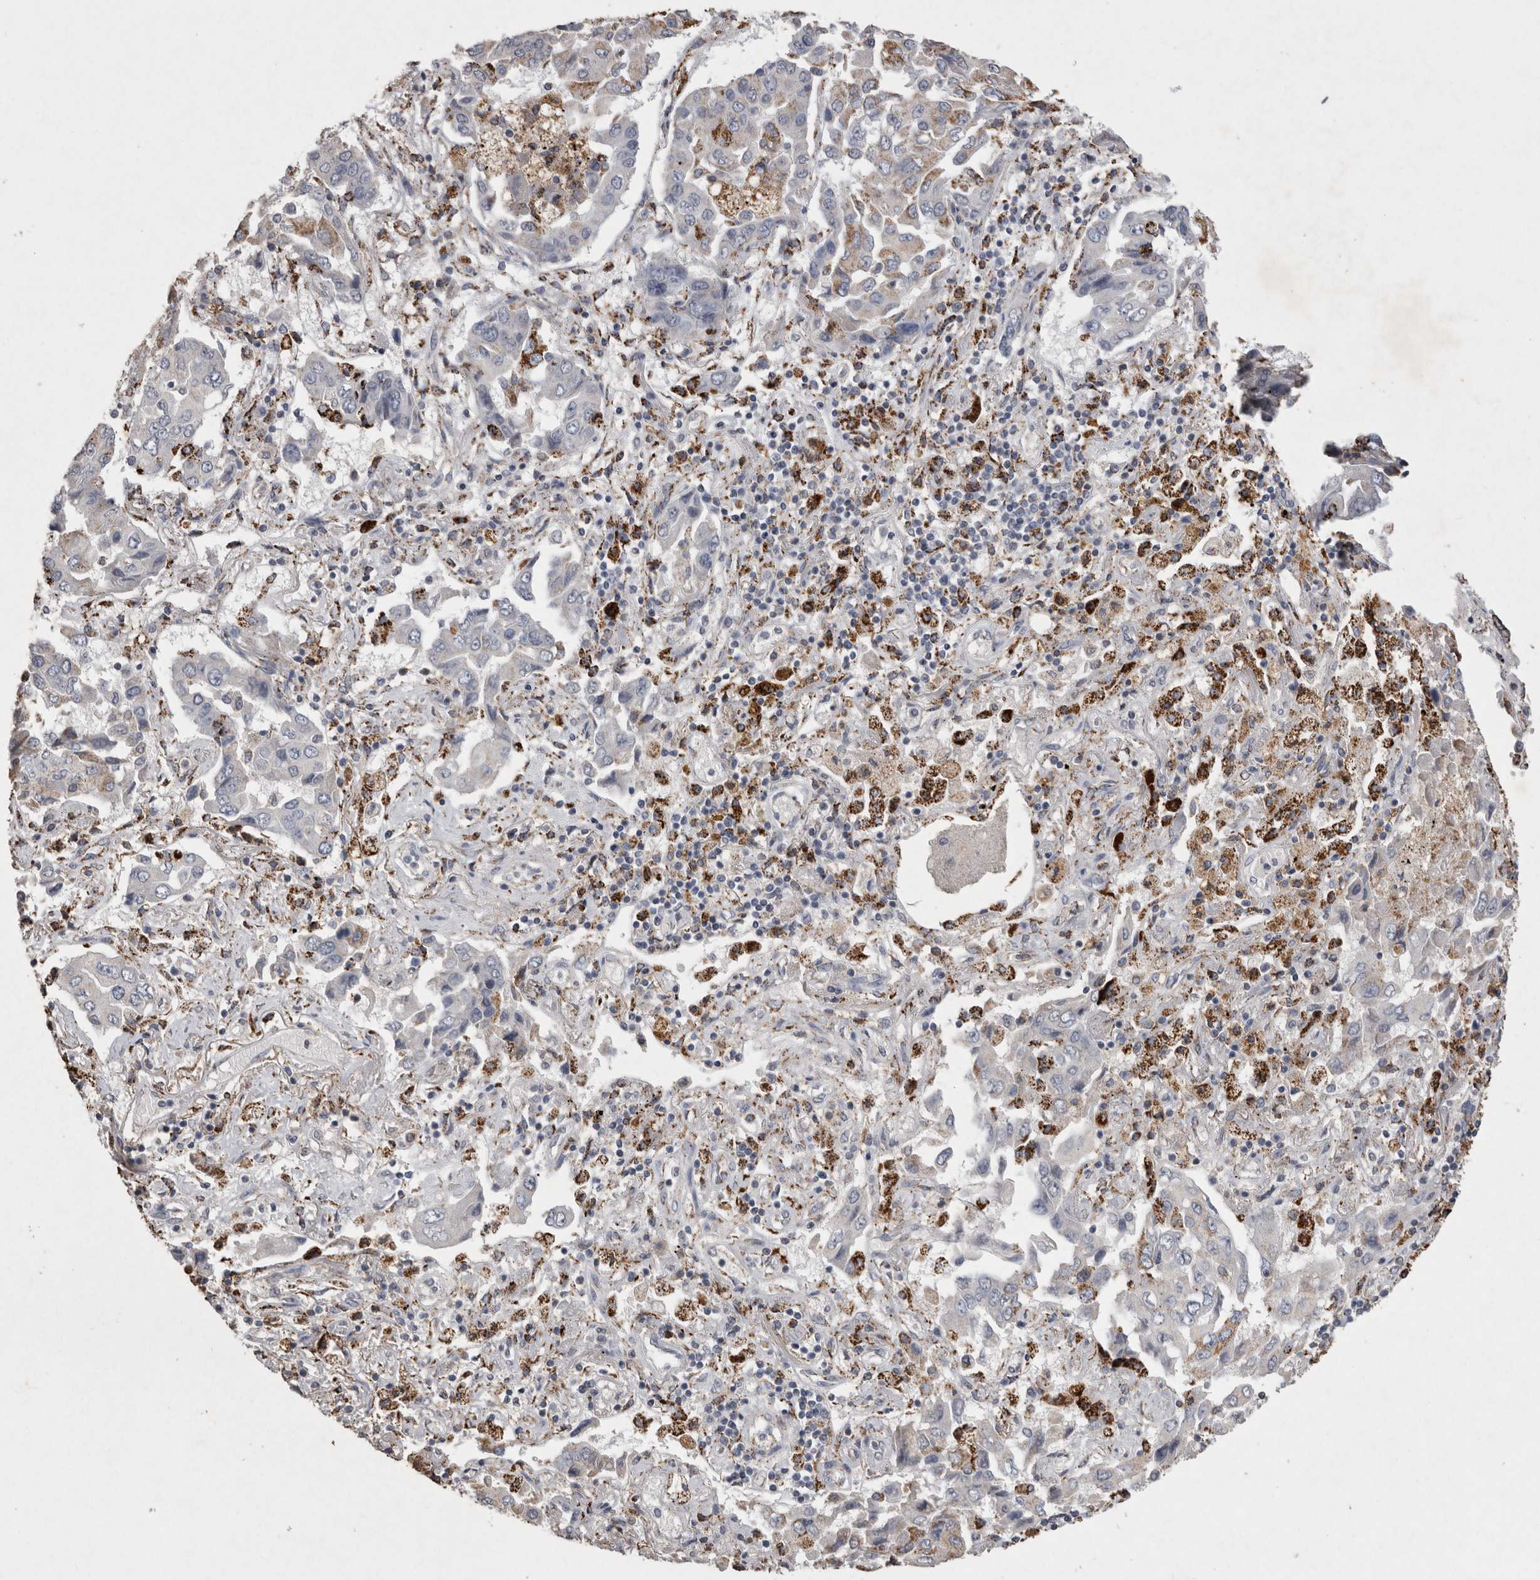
{"staining": {"intensity": "weak", "quantity": "<25%", "location": "cytoplasmic/membranous"}, "tissue": "lung cancer", "cell_type": "Tumor cells", "image_type": "cancer", "snomed": [{"axis": "morphology", "description": "Adenocarcinoma, NOS"}, {"axis": "topography", "description": "Lung"}], "caption": "This is an immunohistochemistry (IHC) photomicrograph of adenocarcinoma (lung). There is no staining in tumor cells.", "gene": "DKK3", "patient": {"sex": "female", "age": 65}}